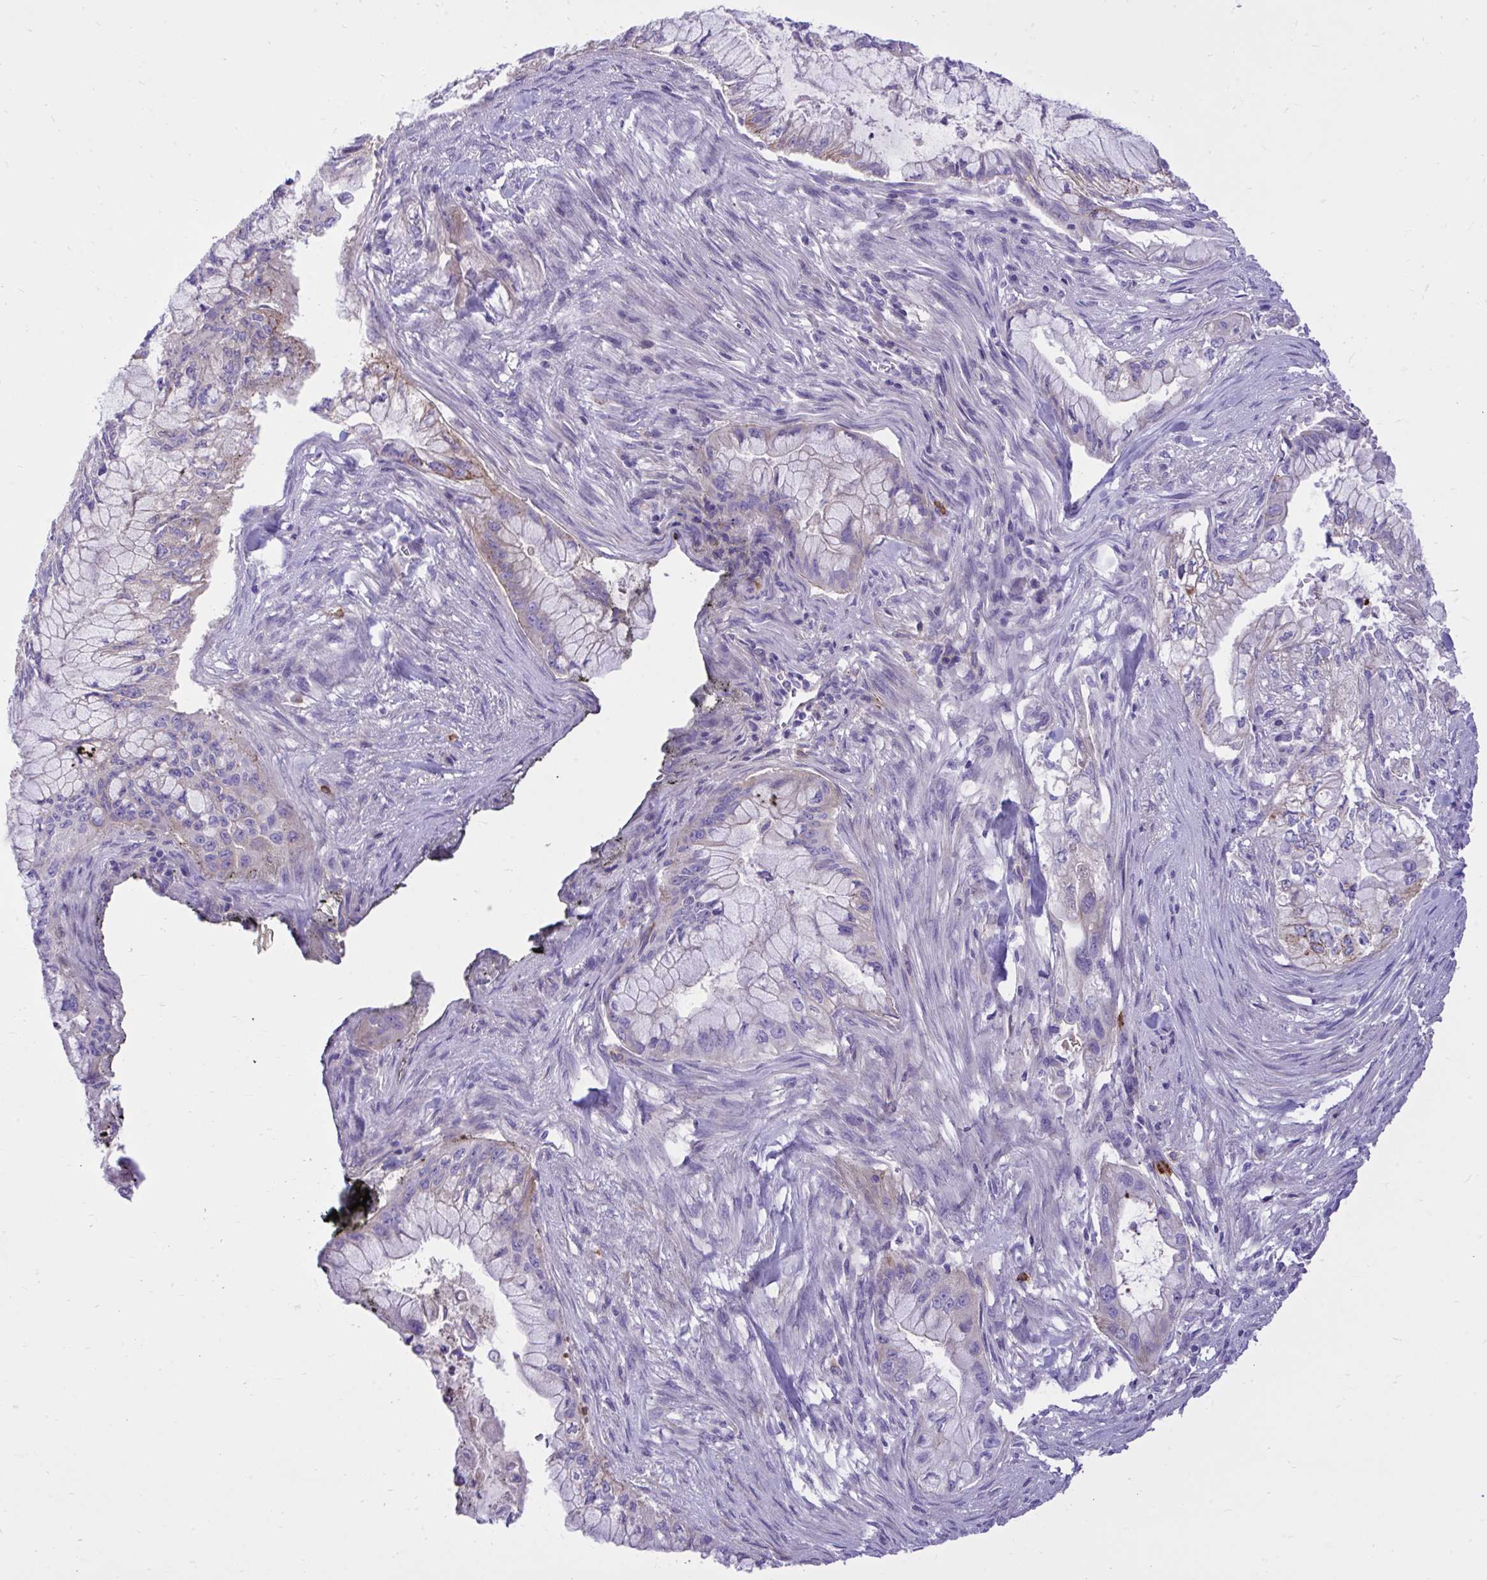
{"staining": {"intensity": "weak", "quantity": "<25%", "location": "cytoplasmic/membranous"}, "tissue": "pancreatic cancer", "cell_type": "Tumor cells", "image_type": "cancer", "snomed": [{"axis": "morphology", "description": "Adenocarcinoma, NOS"}, {"axis": "topography", "description": "Pancreas"}], "caption": "An IHC photomicrograph of pancreatic cancer is shown. There is no staining in tumor cells of pancreatic cancer. The staining is performed using DAB brown chromogen with nuclei counter-stained in using hematoxylin.", "gene": "HRG", "patient": {"sex": "male", "age": 48}}